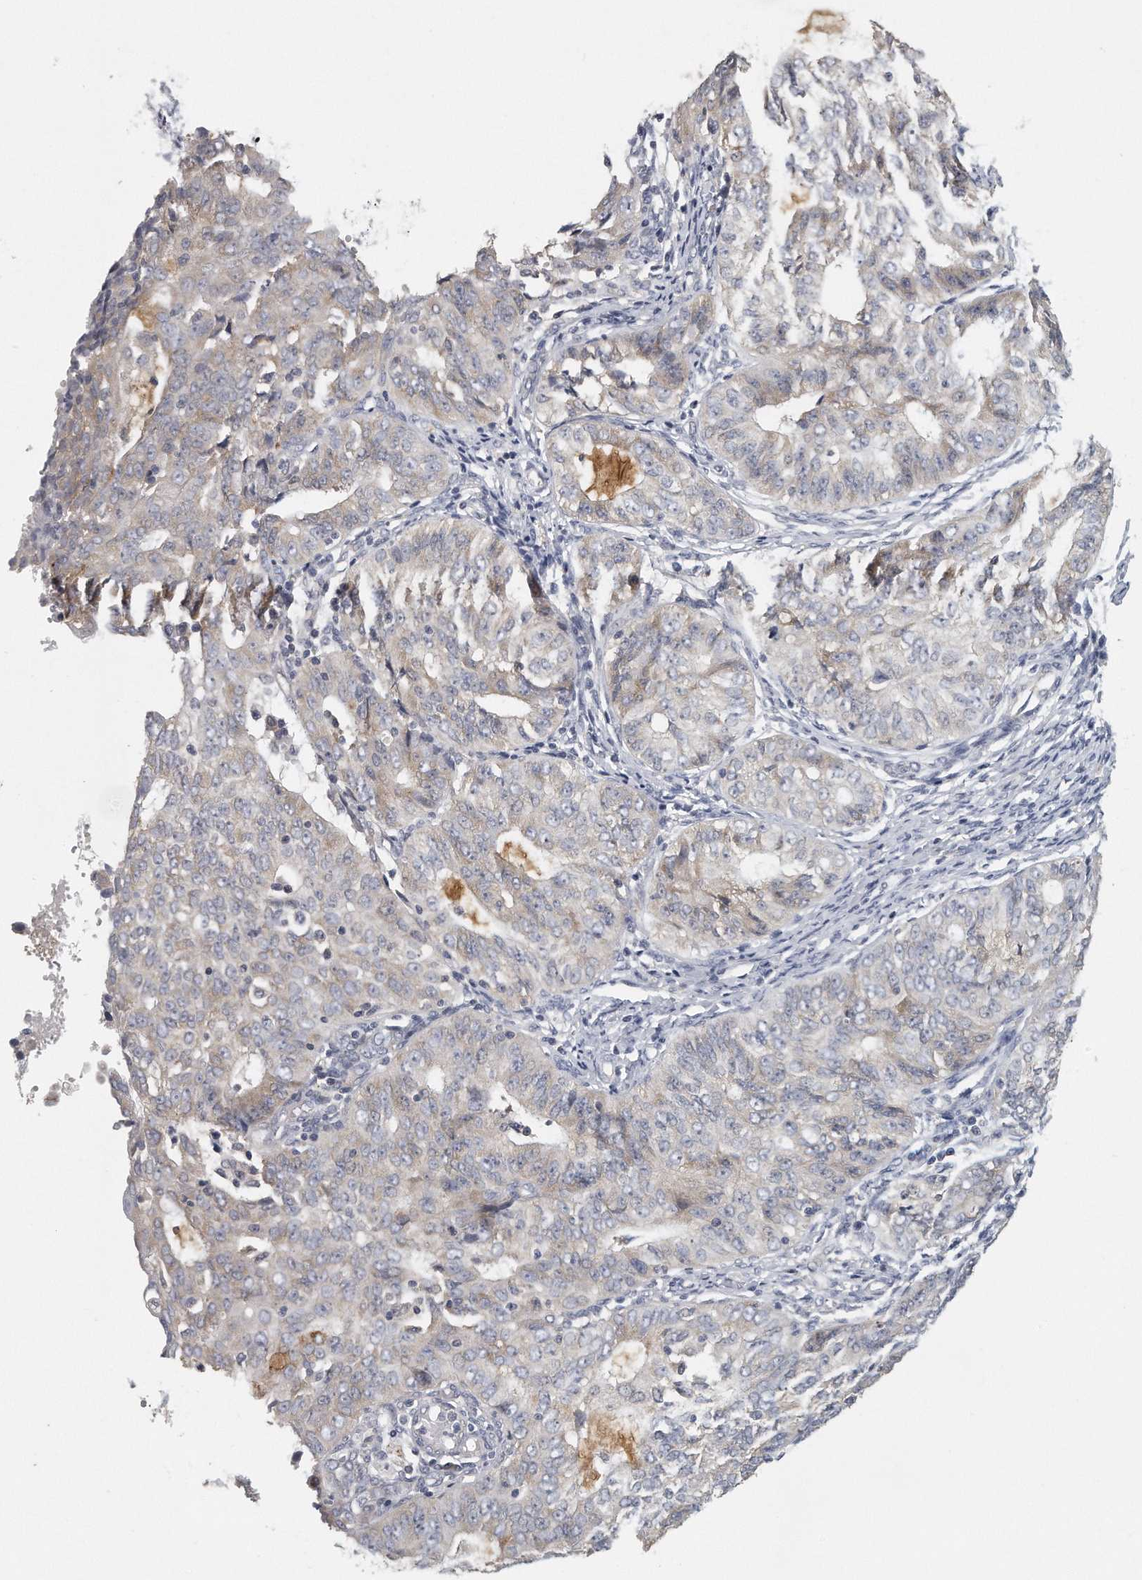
{"staining": {"intensity": "weak", "quantity": "<25%", "location": "cytoplasmic/membranous"}, "tissue": "endometrial cancer", "cell_type": "Tumor cells", "image_type": "cancer", "snomed": [{"axis": "morphology", "description": "Adenocarcinoma, NOS"}, {"axis": "topography", "description": "Endometrium"}], "caption": "Micrograph shows no protein positivity in tumor cells of endometrial cancer tissue.", "gene": "EIF3I", "patient": {"sex": "female", "age": 32}}